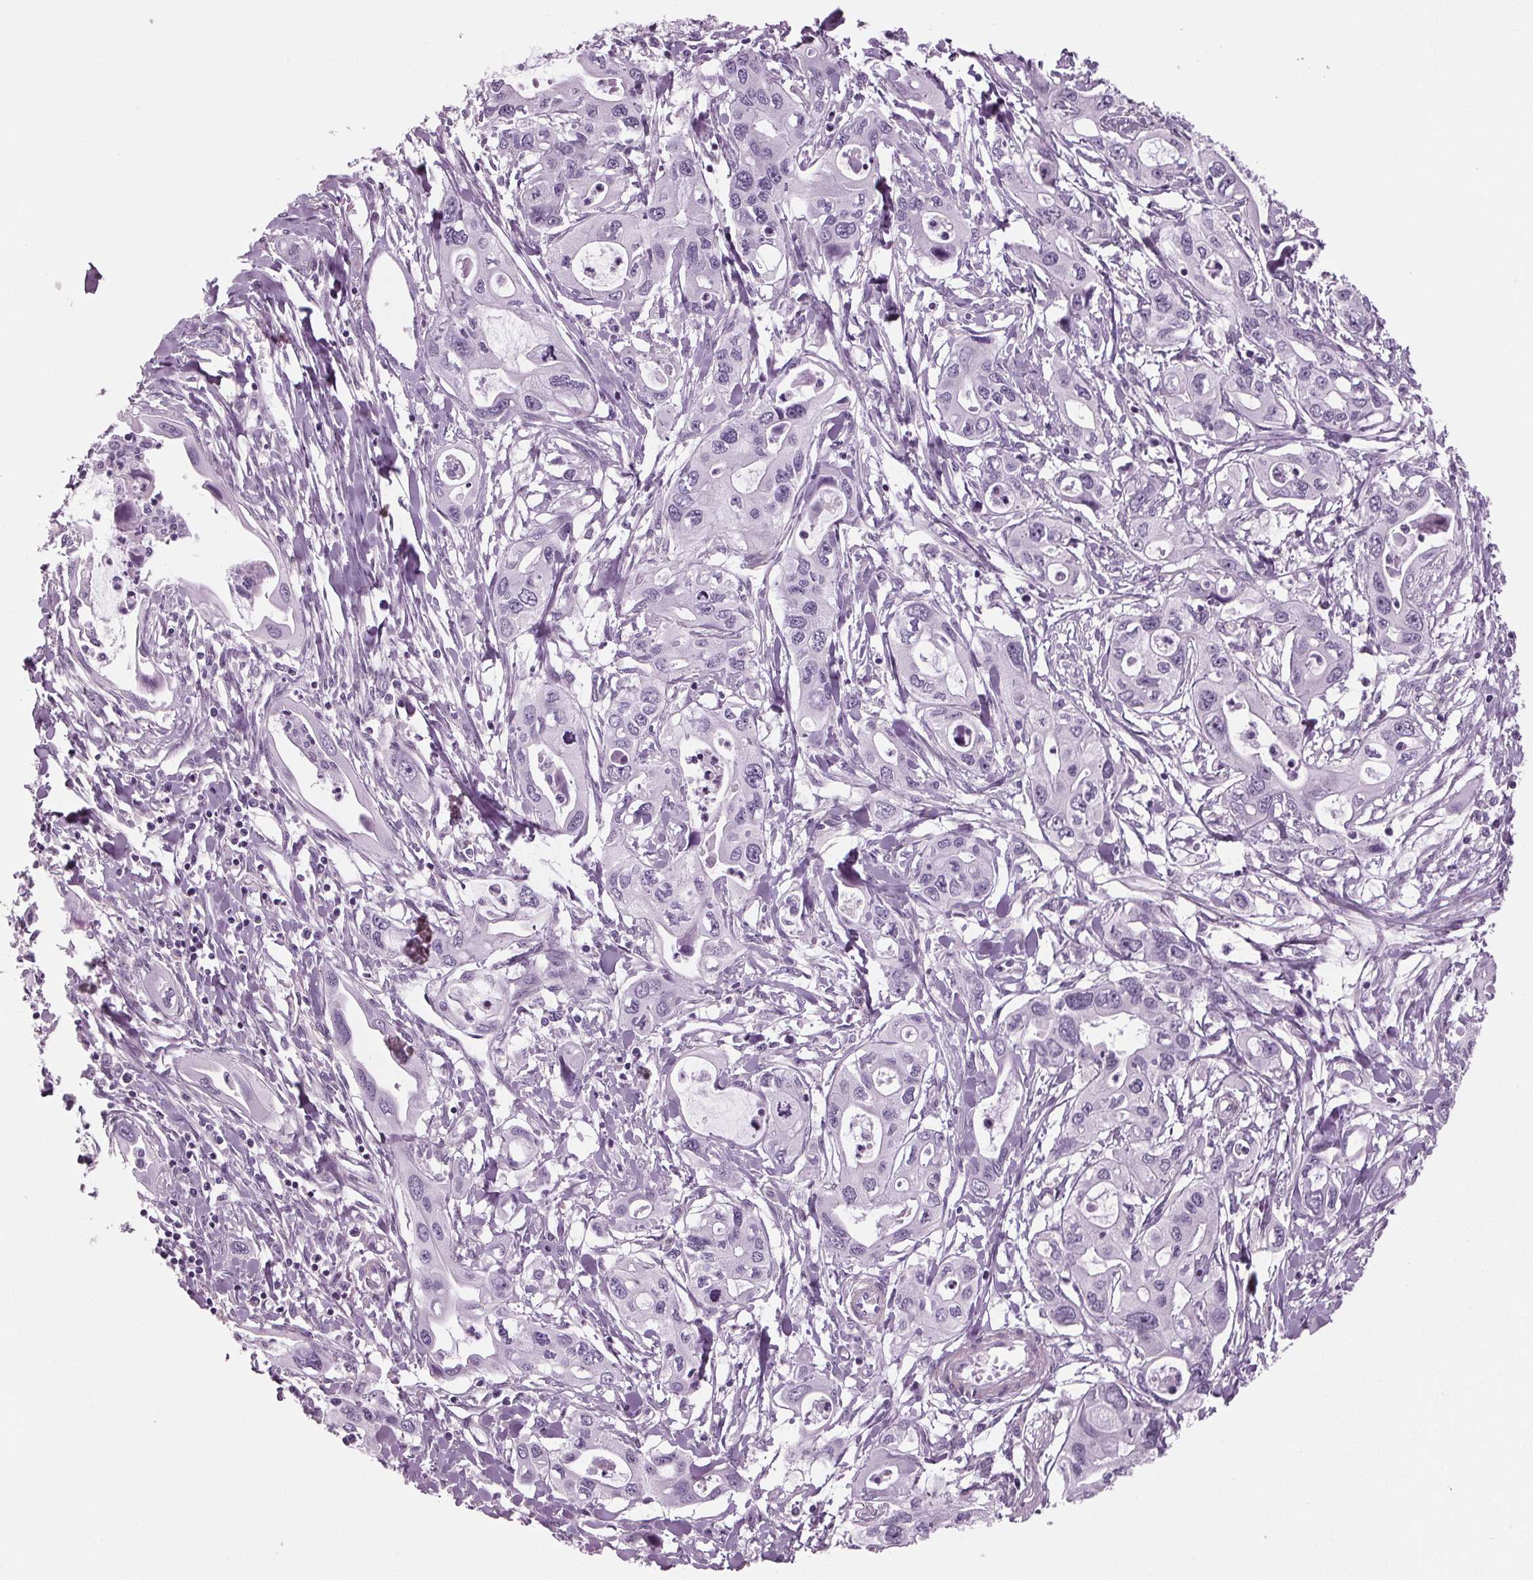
{"staining": {"intensity": "negative", "quantity": "none", "location": "none"}, "tissue": "pancreatic cancer", "cell_type": "Tumor cells", "image_type": "cancer", "snomed": [{"axis": "morphology", "description": "Adenocarcinoma, NOS"}, {"axis": "topography", "description": "Pancreas"}], "caption": "A photomicrograph of human pancreatic cancer (adenocarcinoma) is negative for staining in tumor cells.", "gene": "BHLHE22", "patient": {"sex": "male", "age": 60}}